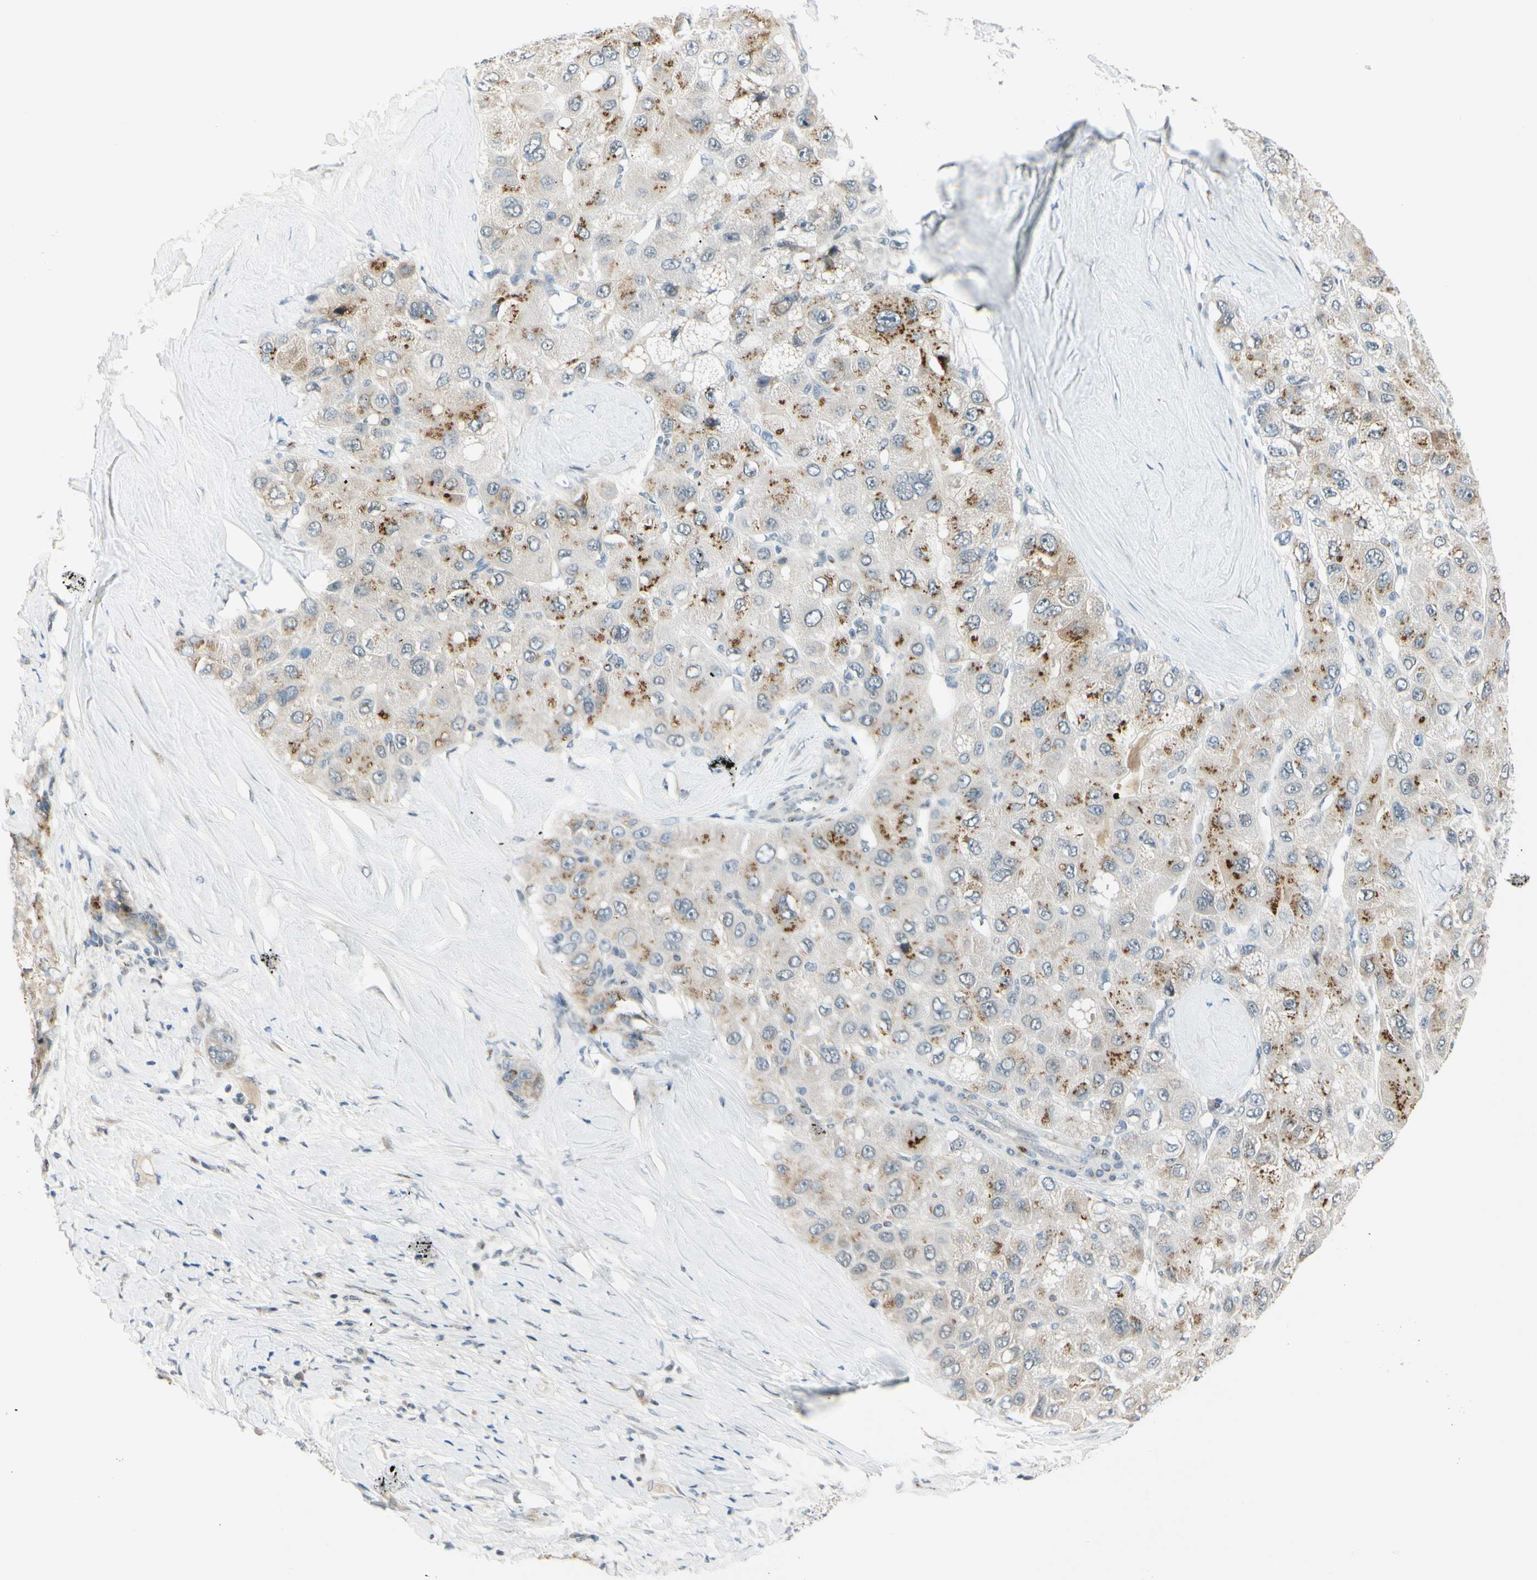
{"staining": {"intensity": "strong", "quantity": "<25%", "location": "cytoplasmic/membranous"}, "tissue": "liver cancer", "cell_type": "Tumor cells", "image_type": "cancer", "snomed": [{"axis": "morphology", "description": "Carcinoma, Hepatocellular, NOS"}, {"axis": "topography", "description": "Liver"}], "caption": "Protein analysis of liver cancer (hepatocellular carcinoma) tissue displays strong cytoplasmic/membranous staining in about <25% of tumor cells.", "gene": "B4GALNT1", "patient": {"sex": "male", "age": 80}}